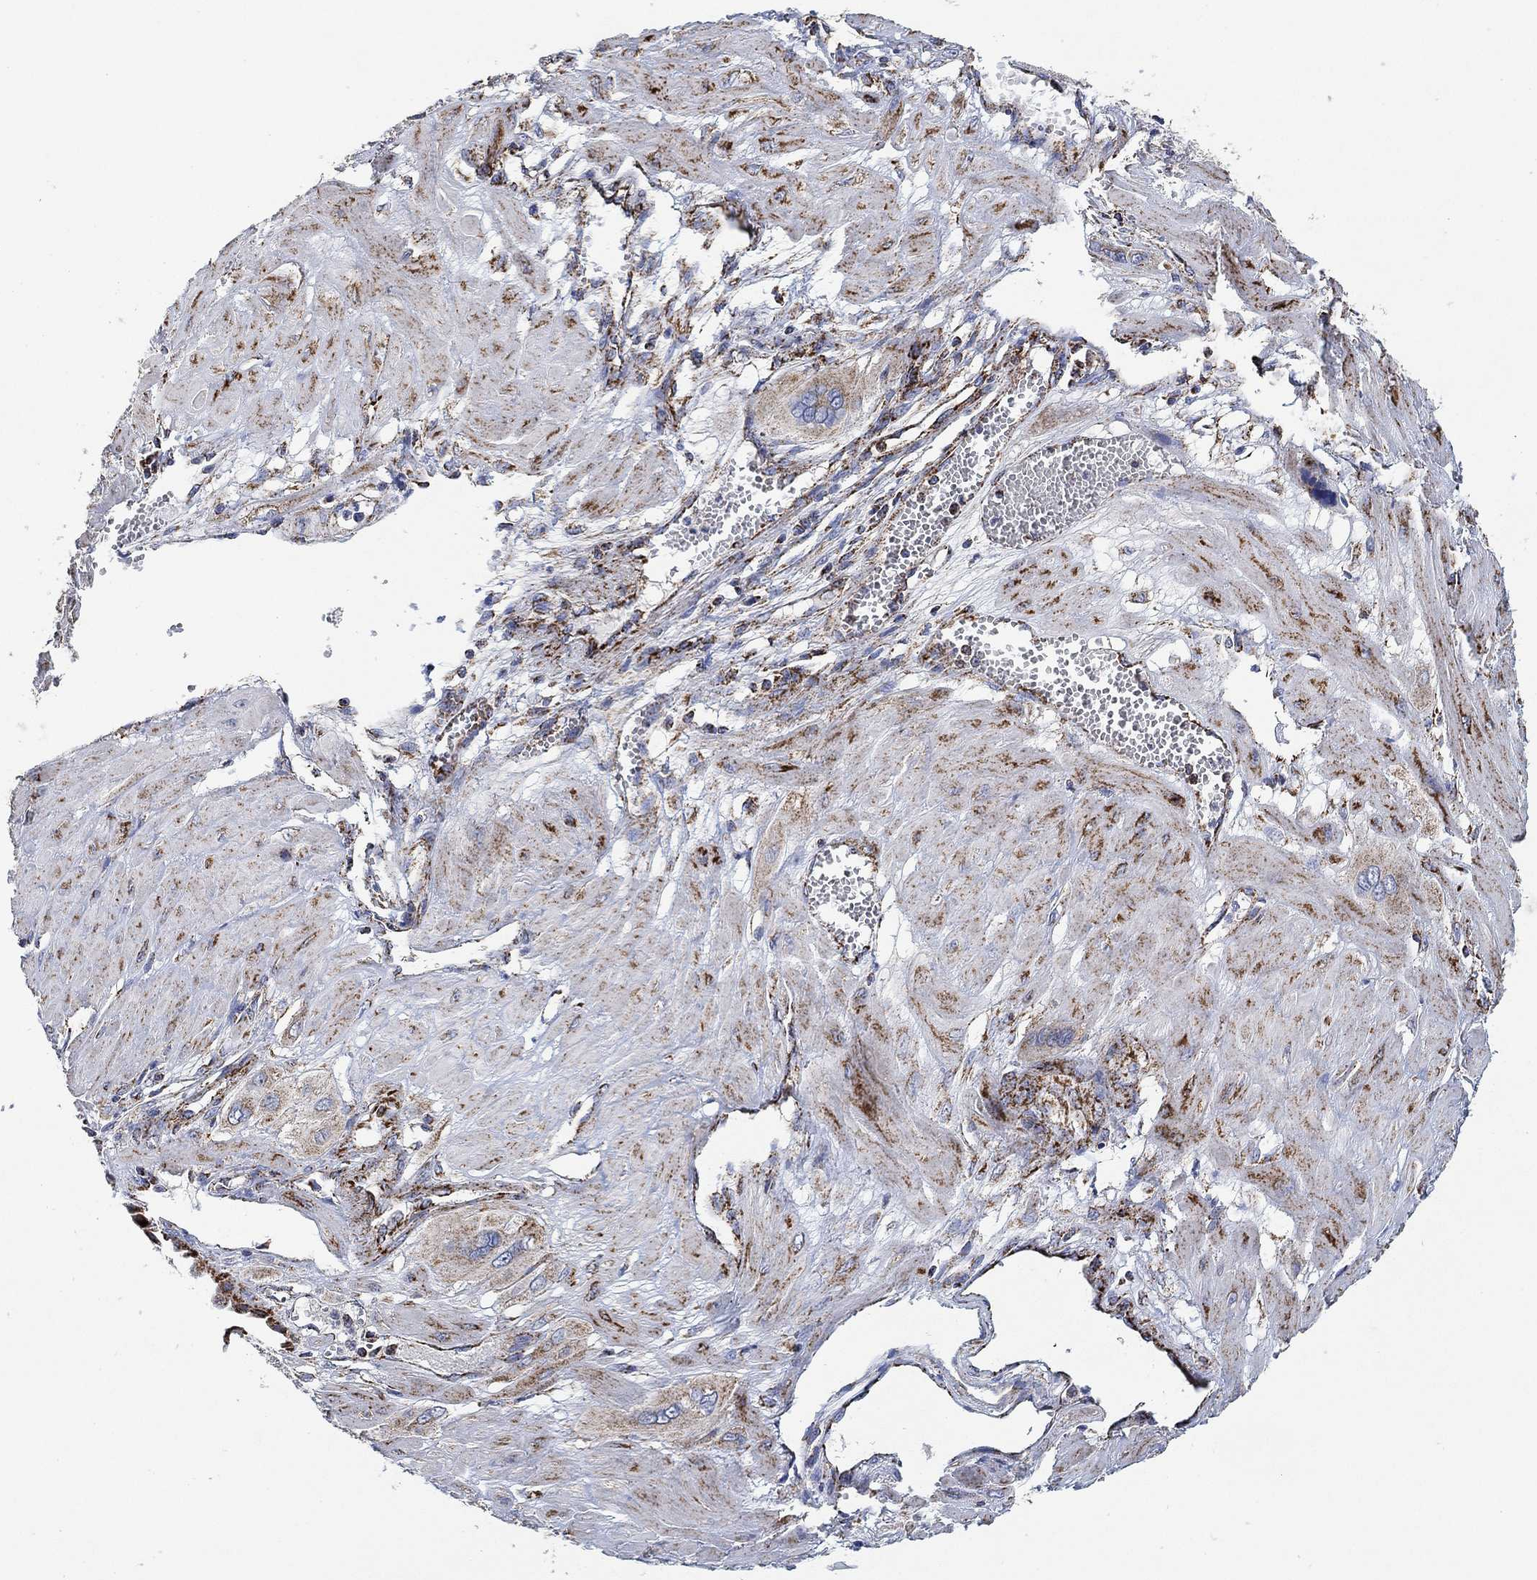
{"staining": {"intensity": "negative", "quantity": "none", "location": "none"}, "tissue": "cervical cancer", "cell_type": "Tumor cells", "image_type": "cancer", "snomed": [{"axis": "morphology", "description": "Squamous cell carcinoma, NOS"}, {"axis": "topography", "description": "Cervix"}], "caption": "Tumor cells are negative for brown protein staining in cervical cancer.", "gene": "NDUFS3", "patient": {"sex": "female", "age": 34}}